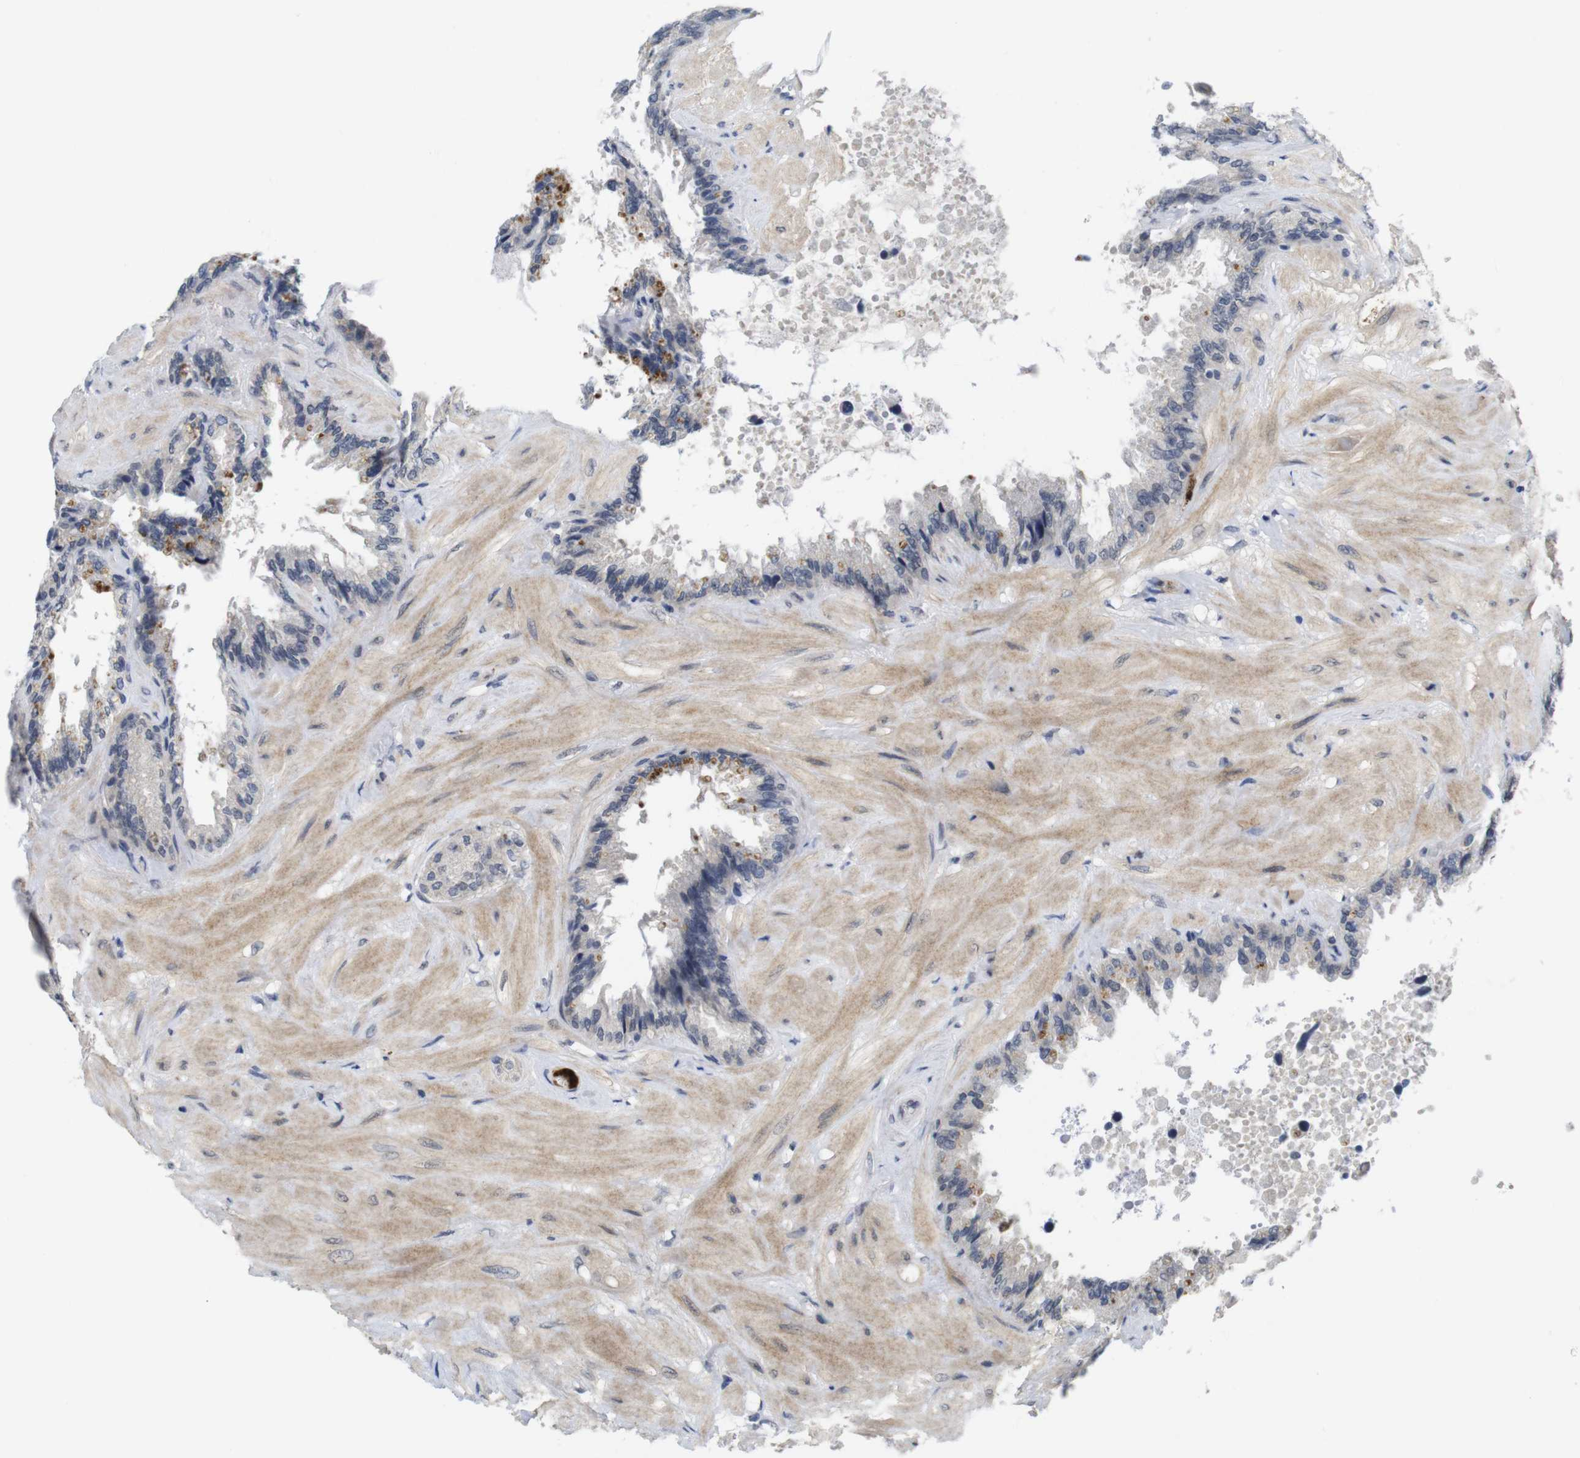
{"staining": {"intensity": "moderate", "quantity": "<25%", "location": "cytoplasmic/membranous"}, "tissue": "seminal vesicle", "cell_type": "Glandular cells", "image_type": "normal", "snomed": [{"axis": "morphology", "description": "Normal tissue, NOS"}, {"axis": "topography", "description": "Seminal veicle"}], "caption": "Protein staining of benign seminal vesicle shows moderate cytoplasmic/membranous positivity in approximately <25% of glandular cells. The staining was performed using DAB (3,3'-diaminobenzidine) to visualize the protein expression in brown, while the nuclei were stained in blue with hematoxylin (Magnification: 20x).", "gene": "SKP2", "patient": {"sex": "male", "age": 46}}